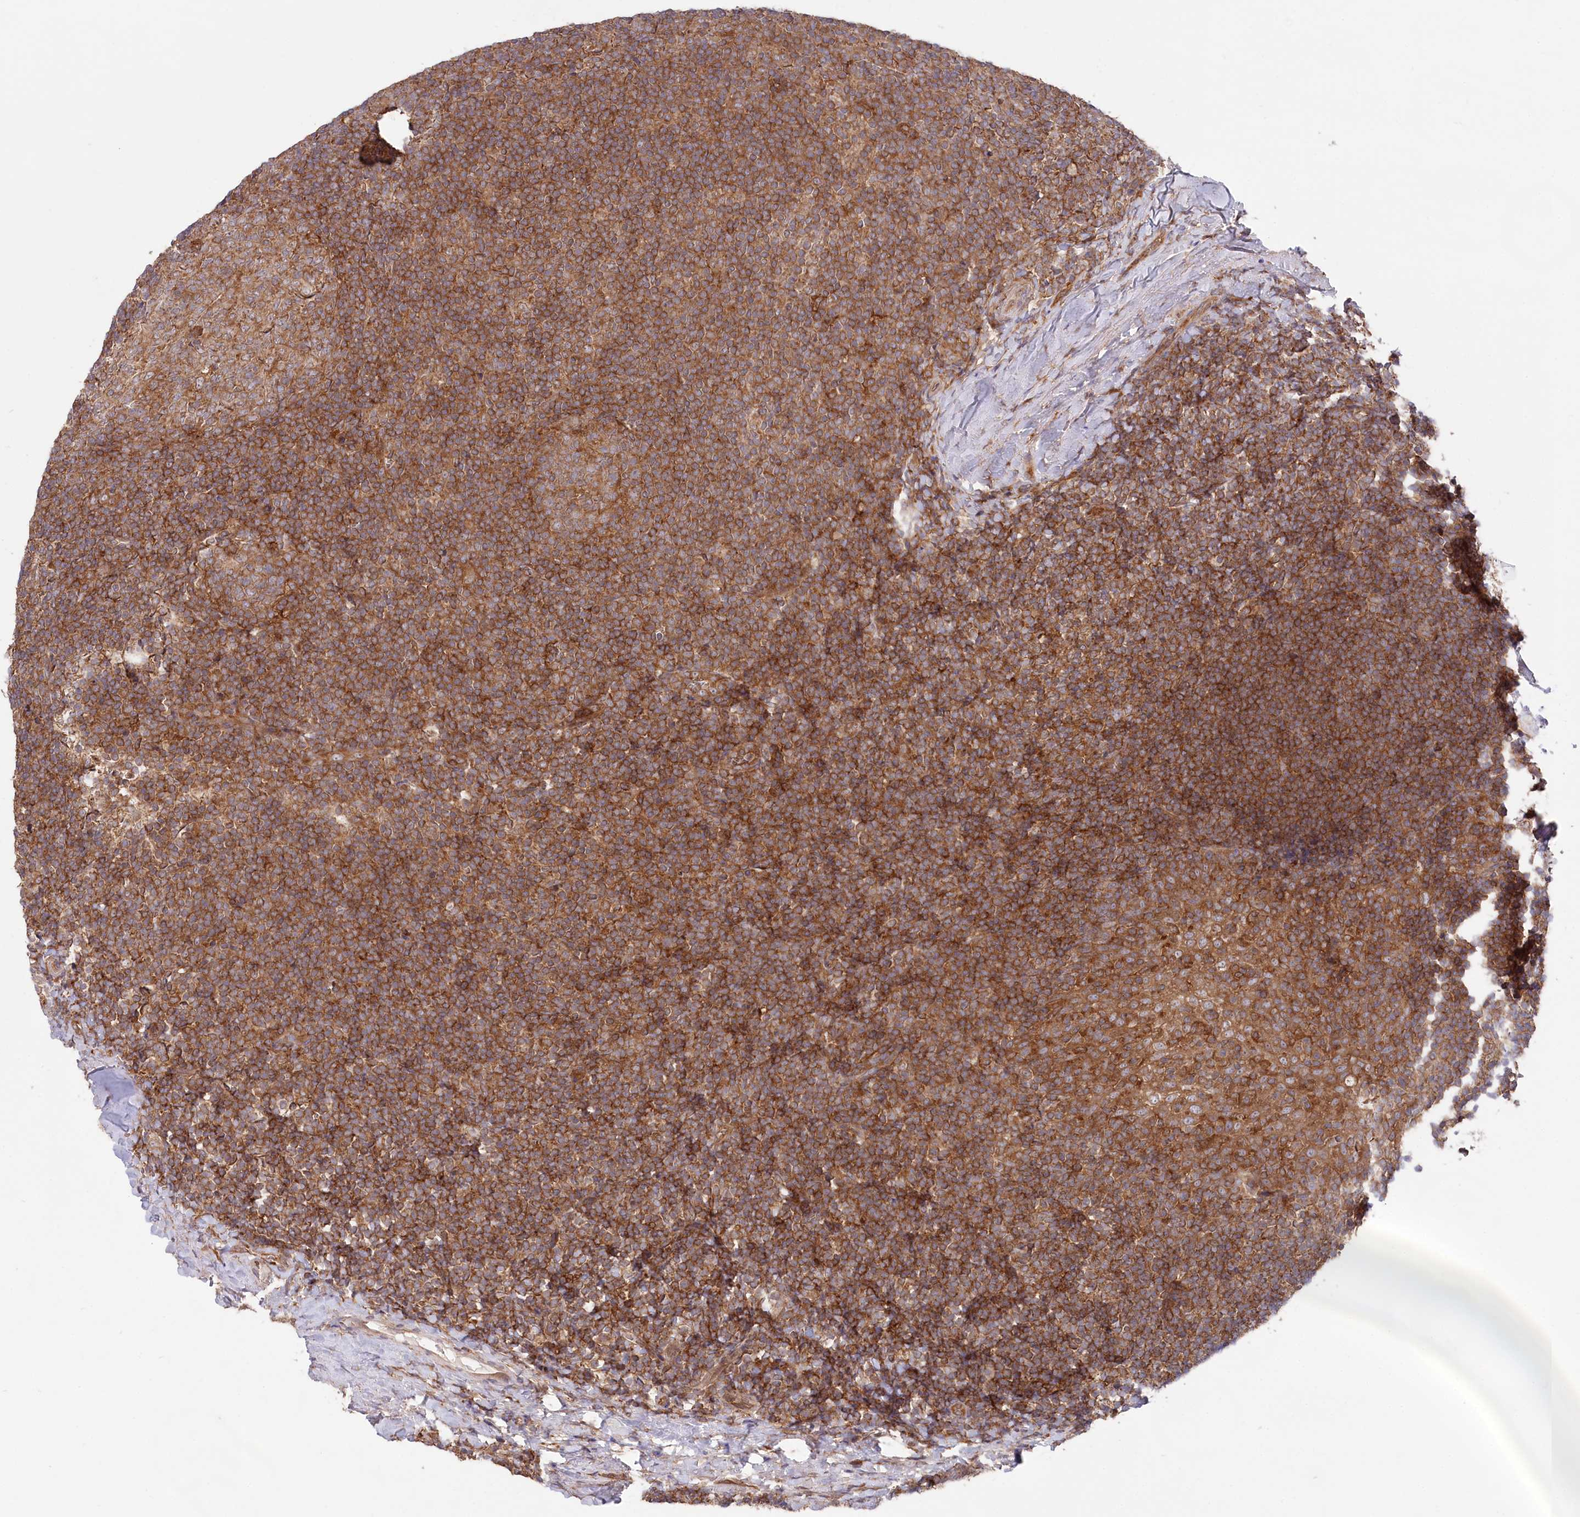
{"staining": {"intensity": "moderate", "quantity": "<25%", "location": "cytoplasmic/membranous"}, "tissue": "tonsil", "cell_type": "Germinal center cells", "image_type": "normal", "snomed": [{"axis": "morphology", "description": "Normal tissue, NOS"}, {"axis": "topography", "description": "Tonsil"}], "caption": "Moderate cytoplasmic/membranous protein staining is identified in approximately <25% of germinal center cells in tonsil. The staining was performed using DAB (3,3'-diaminobenzidine) to visualize the protein expression in brown, while the nuclei were stained in blue with hematoxylin (Magnification: 20x).", "gene": "PPP1R21", "patient": {"sex": "male", "age": 37}}